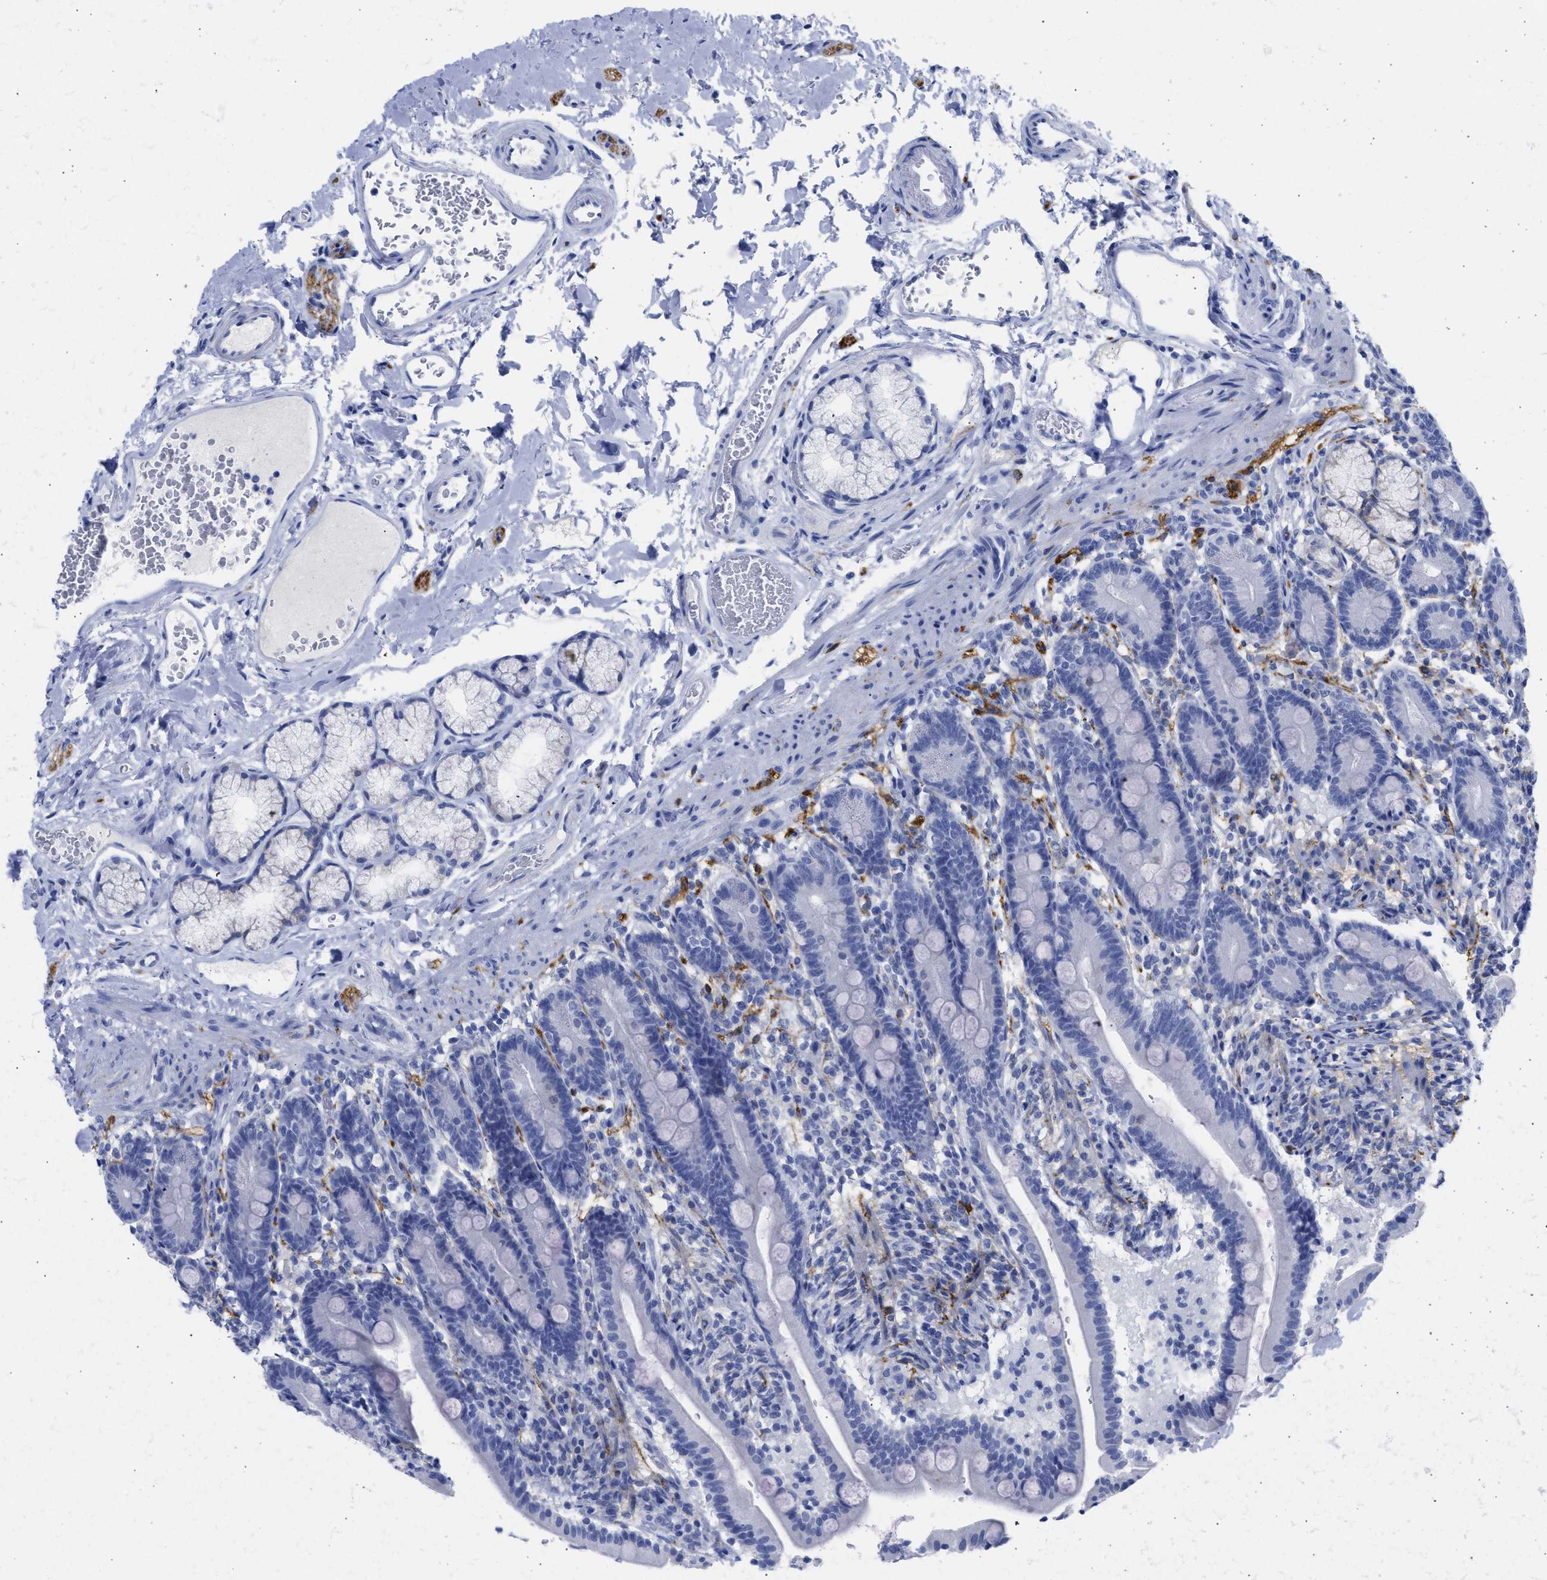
{"staining": {"intensity": "negative", "quantity": "none", "location": "none"}, "tissue": "duodenum", "cell_type": "Glandular cells", "image_type": "normal", "snomed": [{"axis": "morphology", "description": "Normal tissue, NOS"}, {"axis": "topography", "description": "Duodenum"}], "caption": "The histopathology image demonstrates no significant positivity in glandular cells of duodenum.", "gene": "NCAM1", "patient": {"sex": "male", "age": 54}}